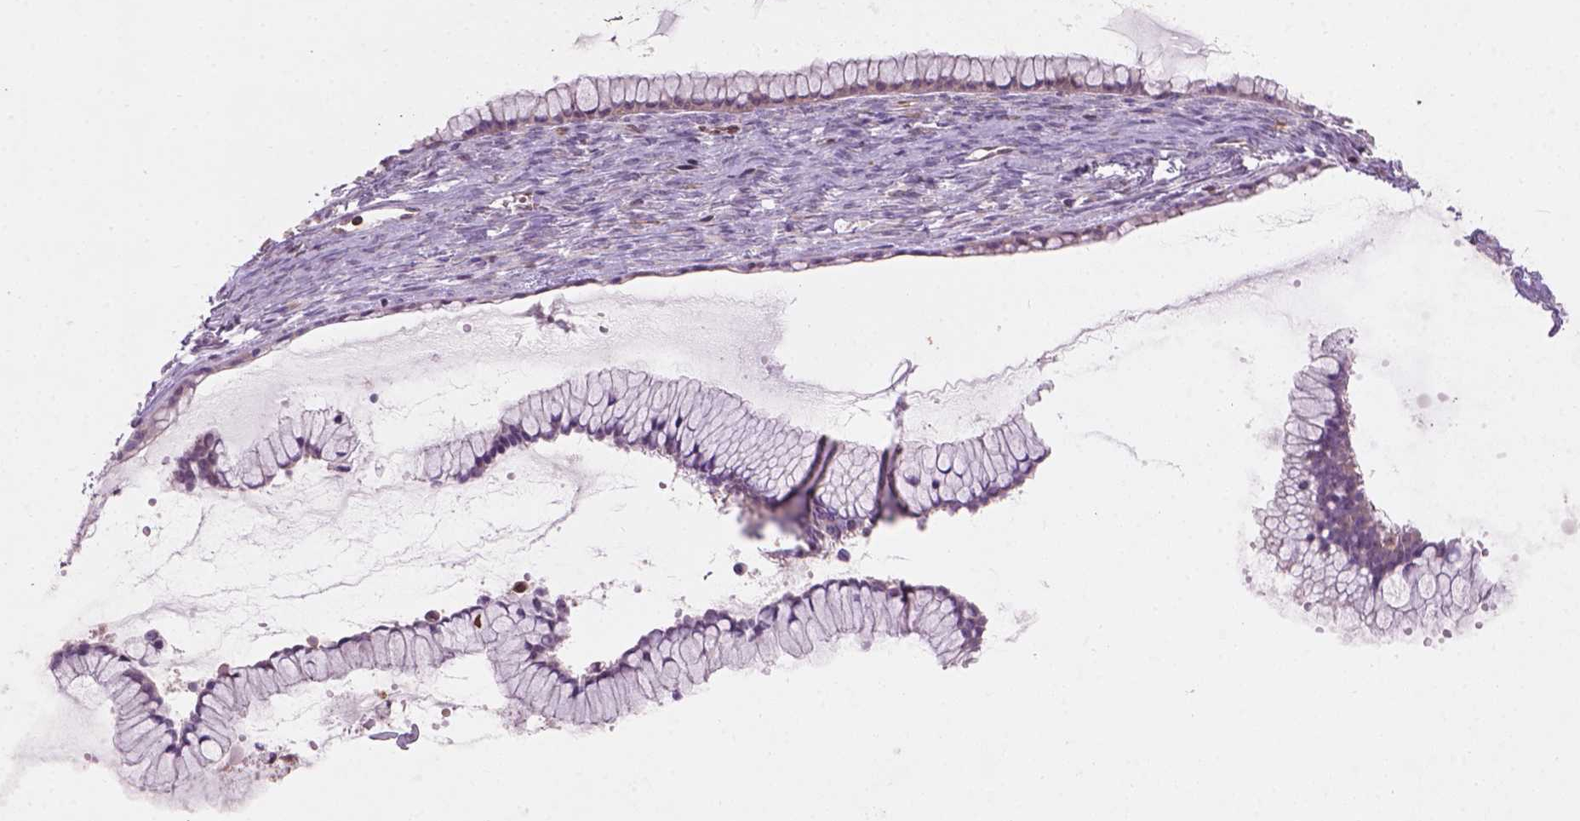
{"staining": {"intensity": "weak", "quantity": "<25%", "location": "nuclear"}, "tissue": "ovarian cancer", "cell_type": "Tumor cells", "image_type": "cancer", "snomed": [{"axis": "morphology", "description": "Cystadenocarcinoma, mucinous, NOS"}, {"axis": "topography", "description": "Ovary"}], "caption": "The photomicrograph exhibits no significant staining in tumor cells of ovarian mucinous cystadenocarcinoma.", "gene": "SMC2", "patient": {"sex": "female", "age": 41}}